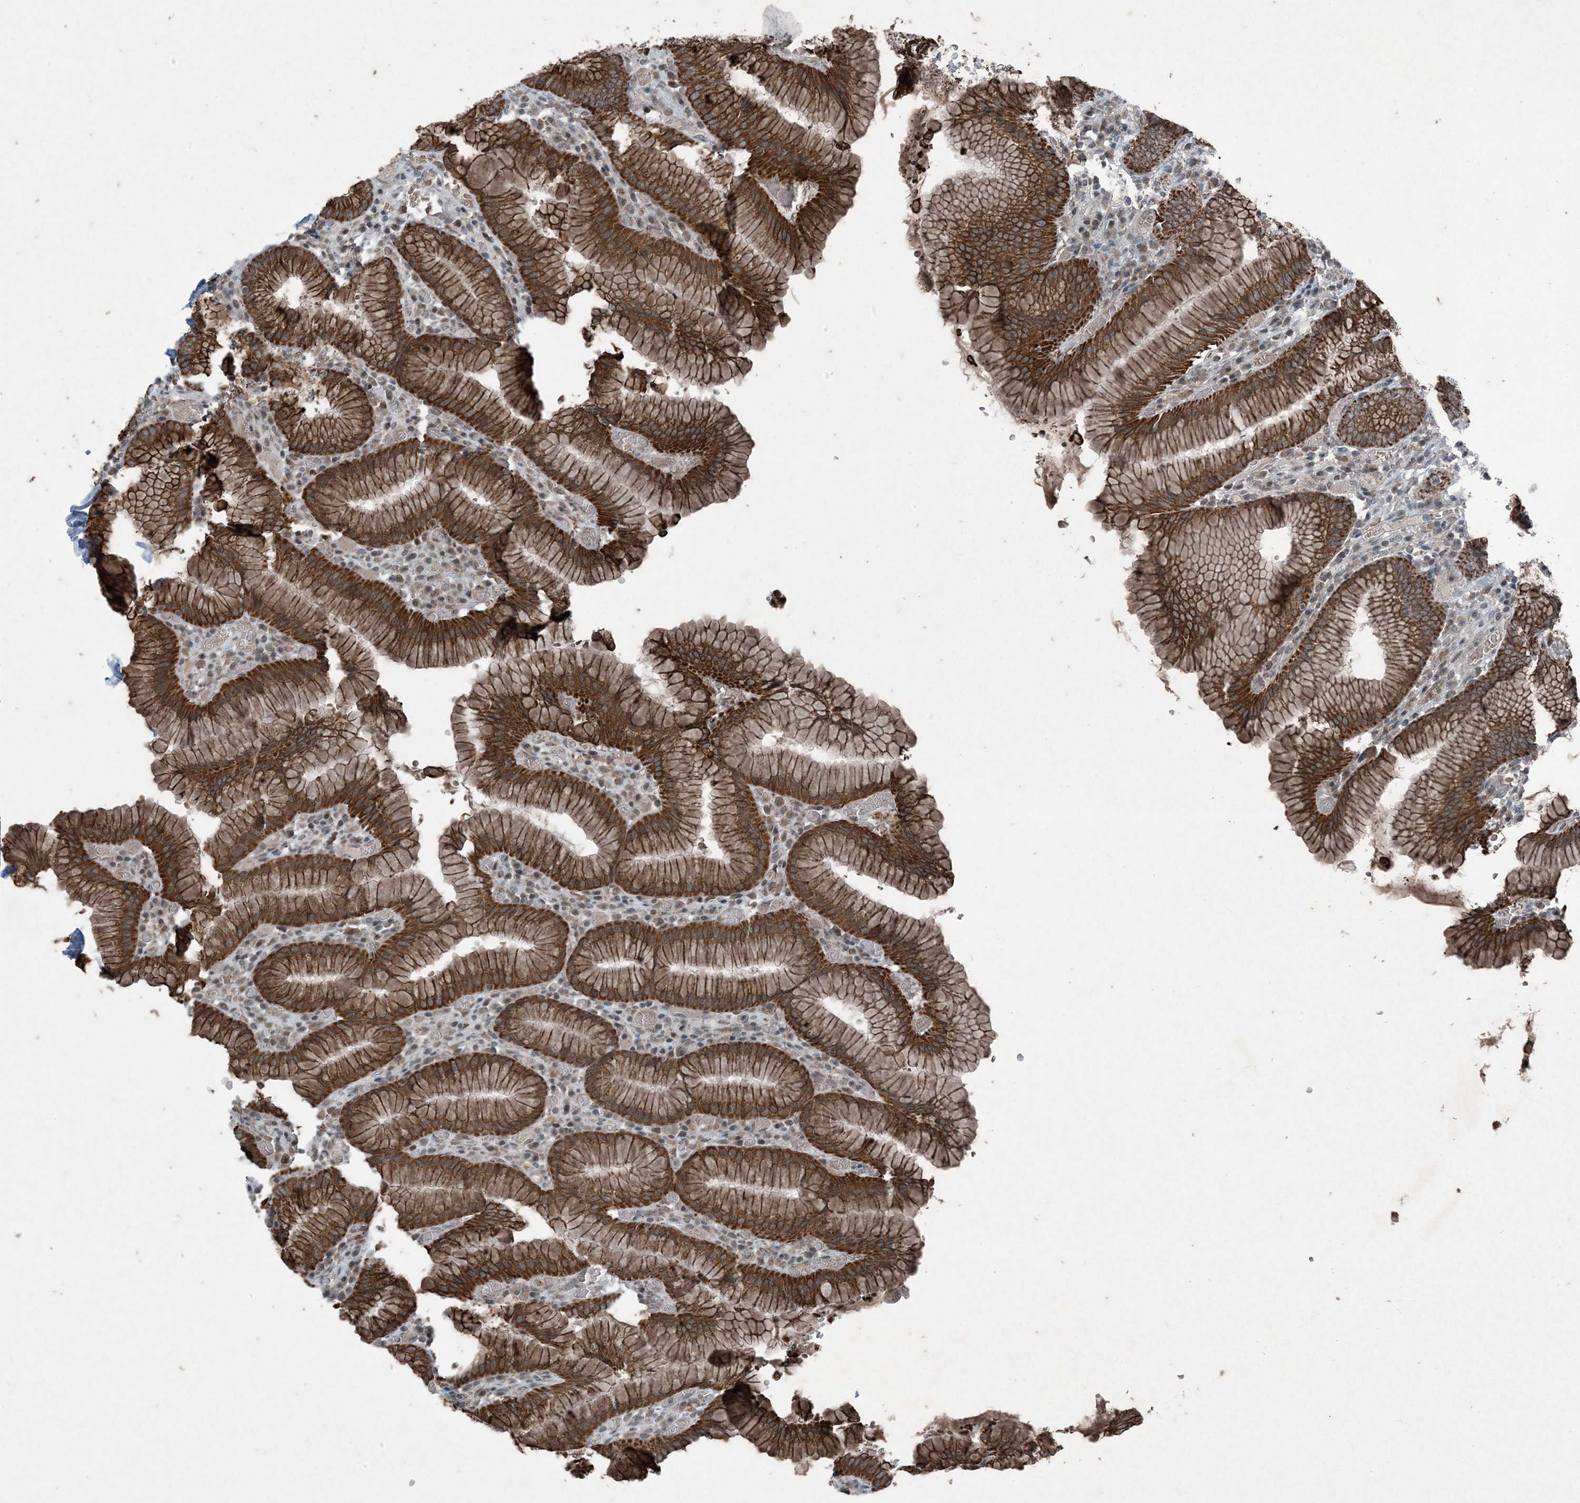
{"staining": {"intensity": "strong", "quantity": ">75%", "location": "cytoplasmic/membranous"}, "tissue": "stomach", "cell_type": "Glandular cells", "image_type": "normal", "snomed": [{"axis": "morphology", "description": "Normal tissue, NOS"}, {"axis": "topography", "description": "Stomach"}], "caption": "Stomach stained with DAB (3,3'-diaminobenzidine) immunohistochemistry shows high levels of strong cytoplasmic/membranous positivity in about >75% of glandular cells. (Brightfield microscopy of DAB IHC at high magnification).", "gene": "PC", "patient": {"sex": "male", "age": 55}}